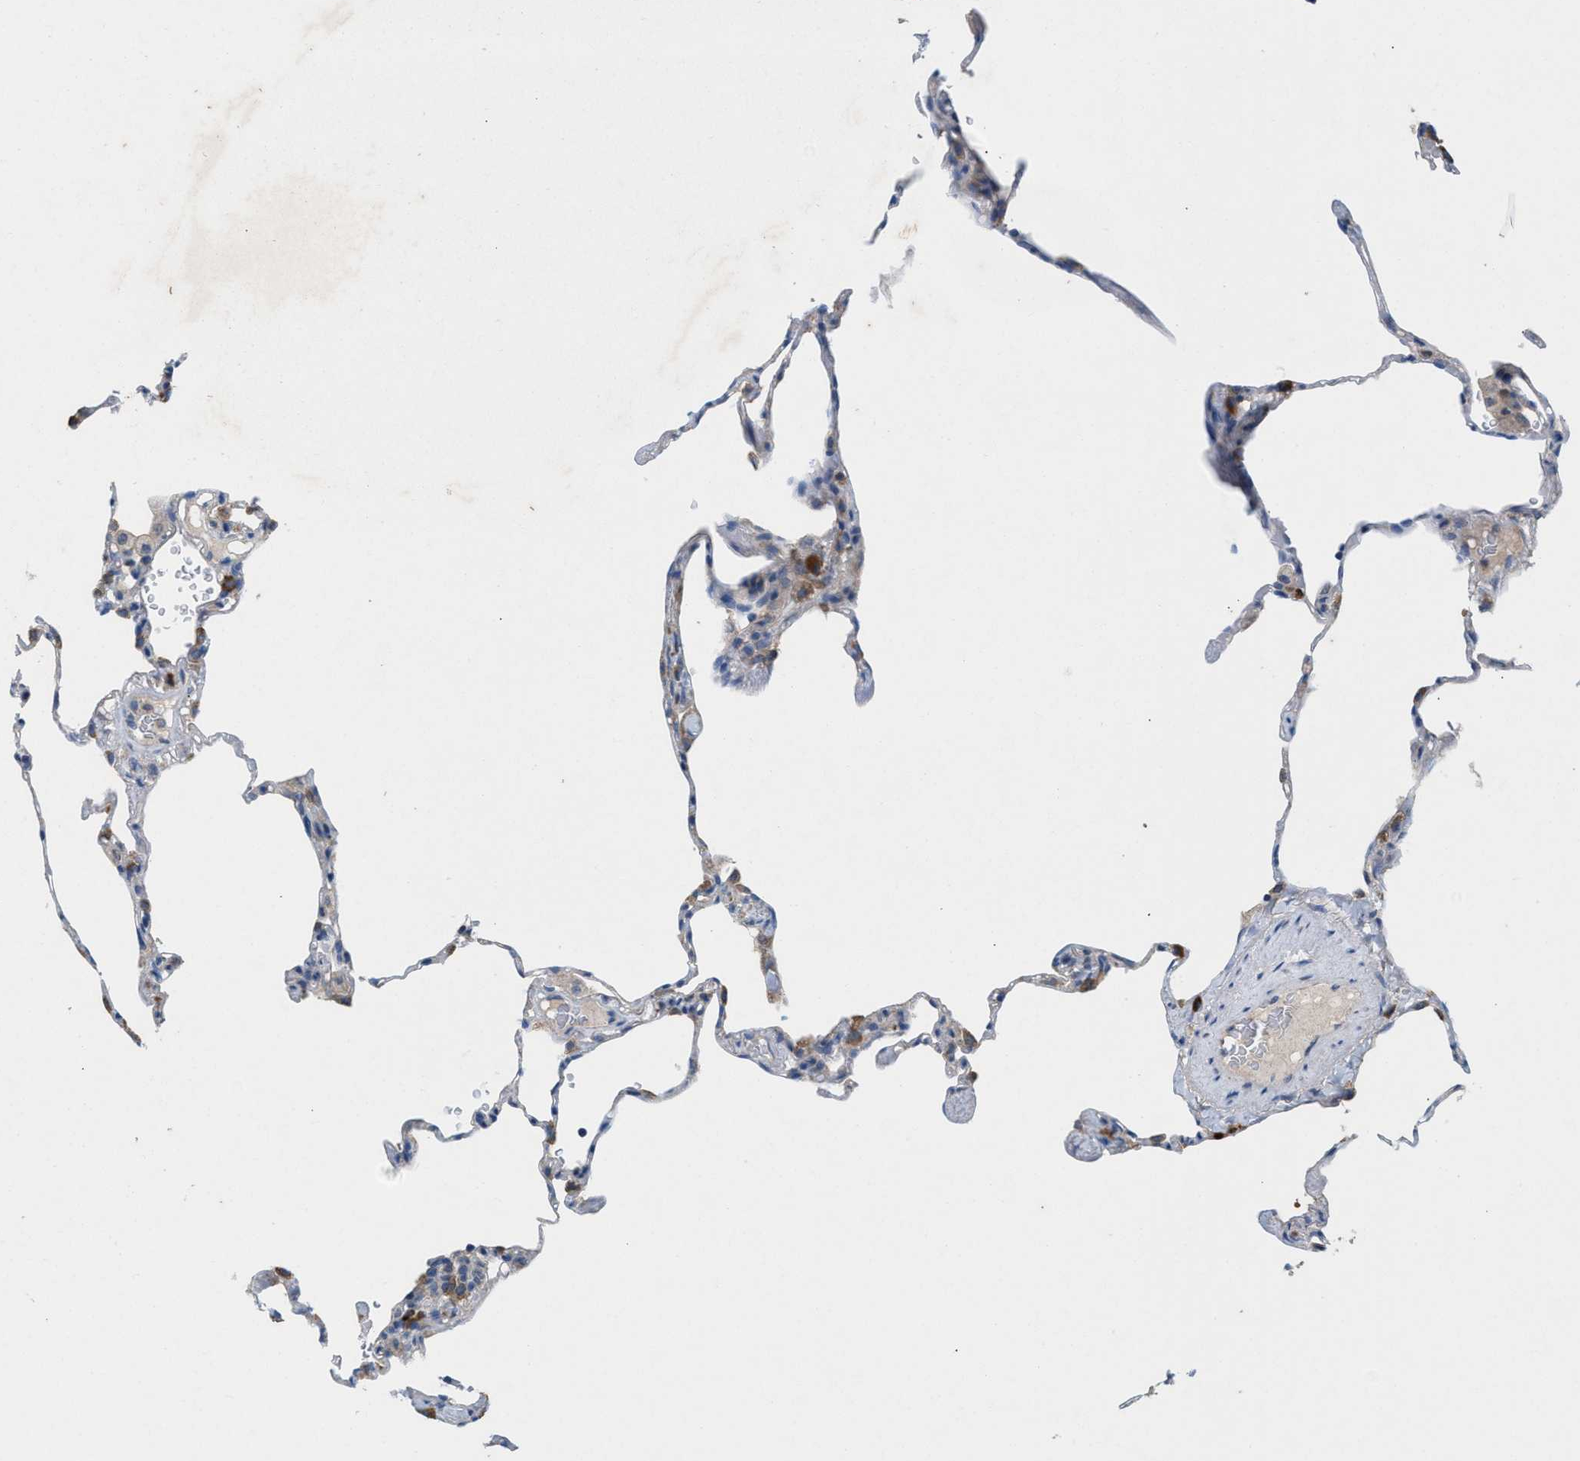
{"staining": {"intensity": "strong", "quantity": "<25%", "location": "cytoplasmic/membranous"}, "tissue": "lung", "cell_type": "Alveolar cells", "image_type": "normal", "snomed": [{"axis": "morphology", "description": "Normal tissue, NOS"}, {"axis": "topography", "description": "Lung"}], "caption": "A high-resolution histopathology image shows immunohistochemistry (IHC) staining of benign lung, which demonstrates strong cytoplasmic/membranous expression in approximately <25% of alveolar cells.", "gene": "DYNC2I1", "patient": {"sex": "male", "age": 59}}